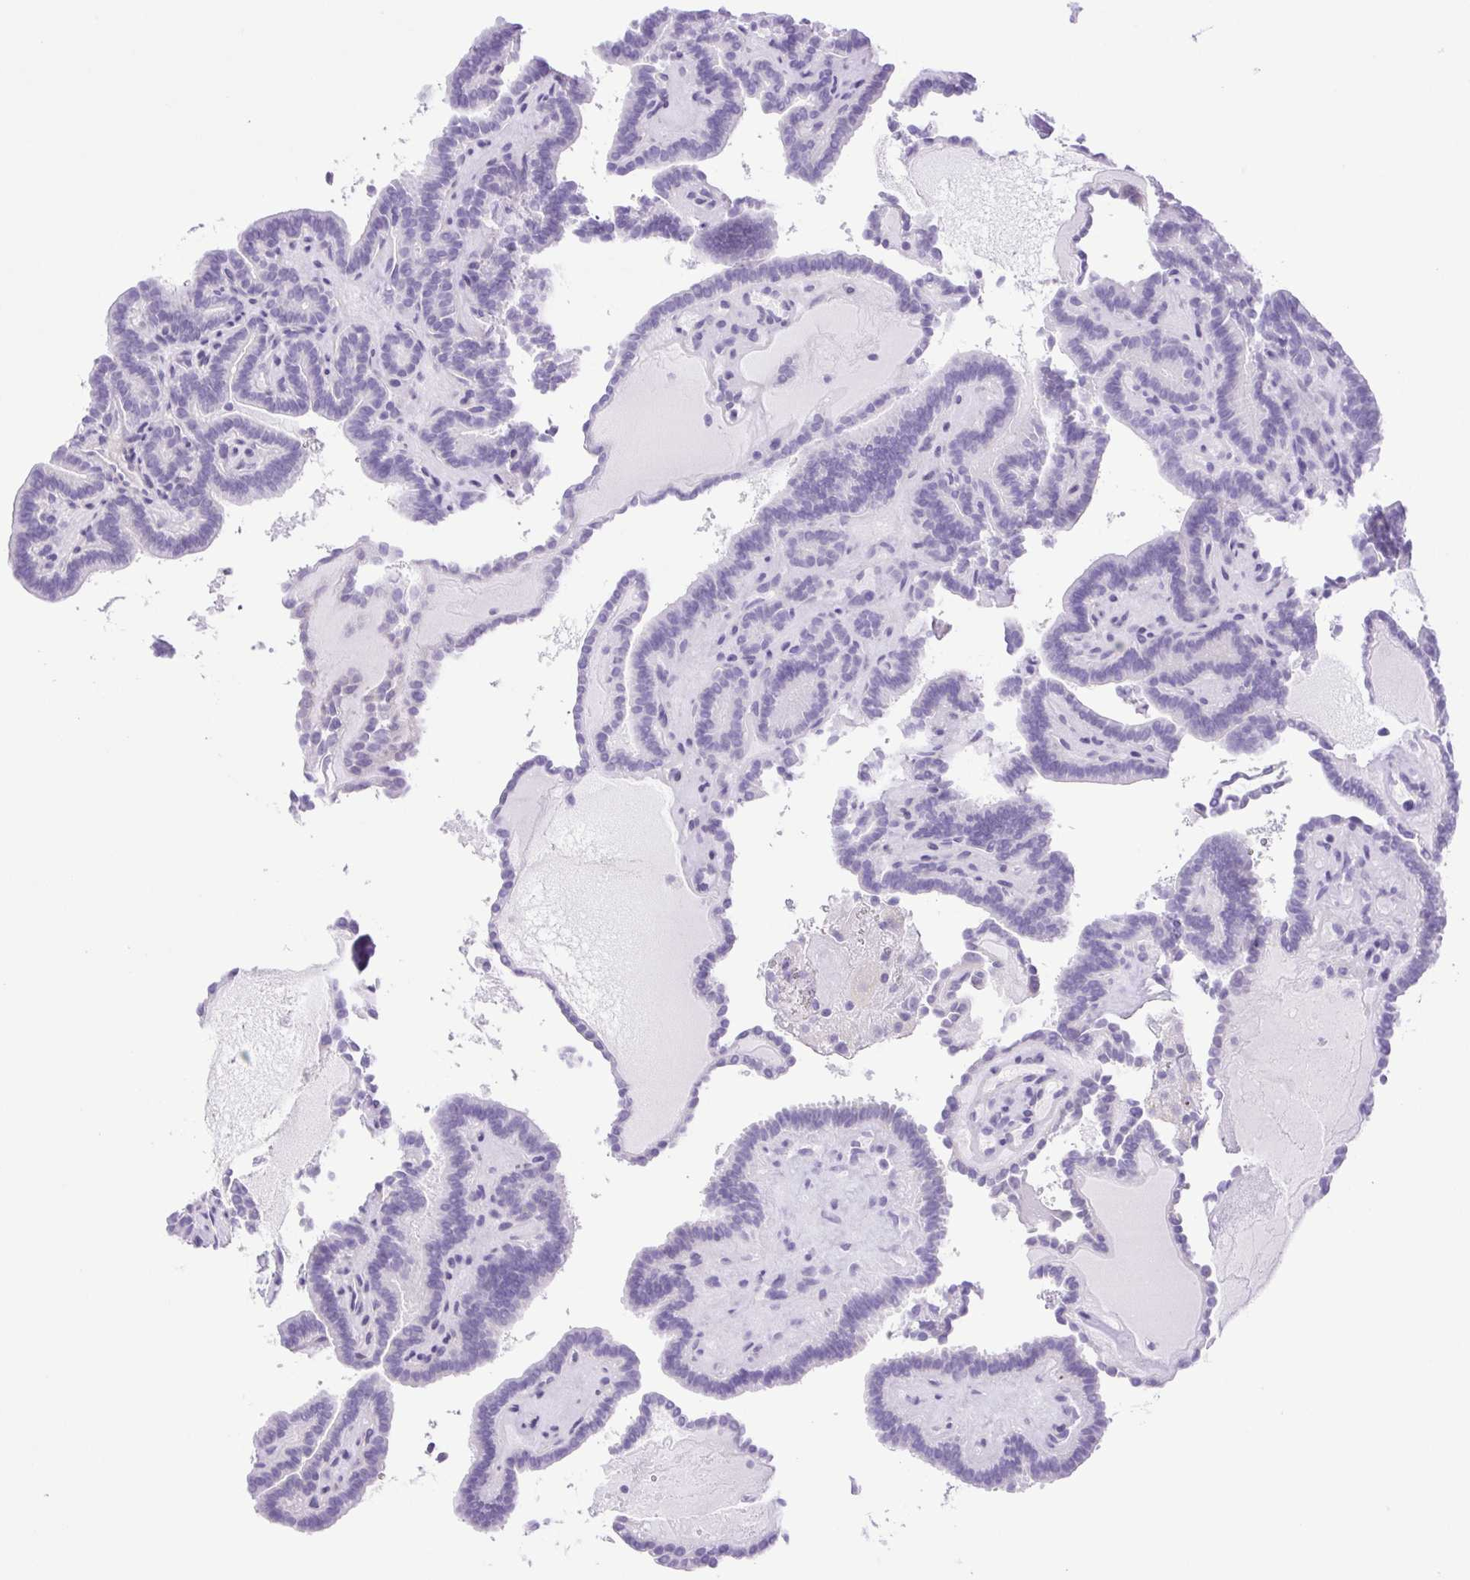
{"staining": {"intensity": "negative", "quantity": "none", "location": "none"}, "tissue": "thyroid cancer", "cell_type": "Tumor cells", "image_type": "cancer", "snomed": [{"axis": "morphology", "description": "Papillary adenocarcinoma, NOS"}, {"axis": "topography", "description": "Thyroid gland"}], "caption": "Immunohistochemical staining of human thyroid cancer reveals no significant staining in tumor cells.", "gene": "CDSN", "patient": {"sex": "female", "age": 21}}